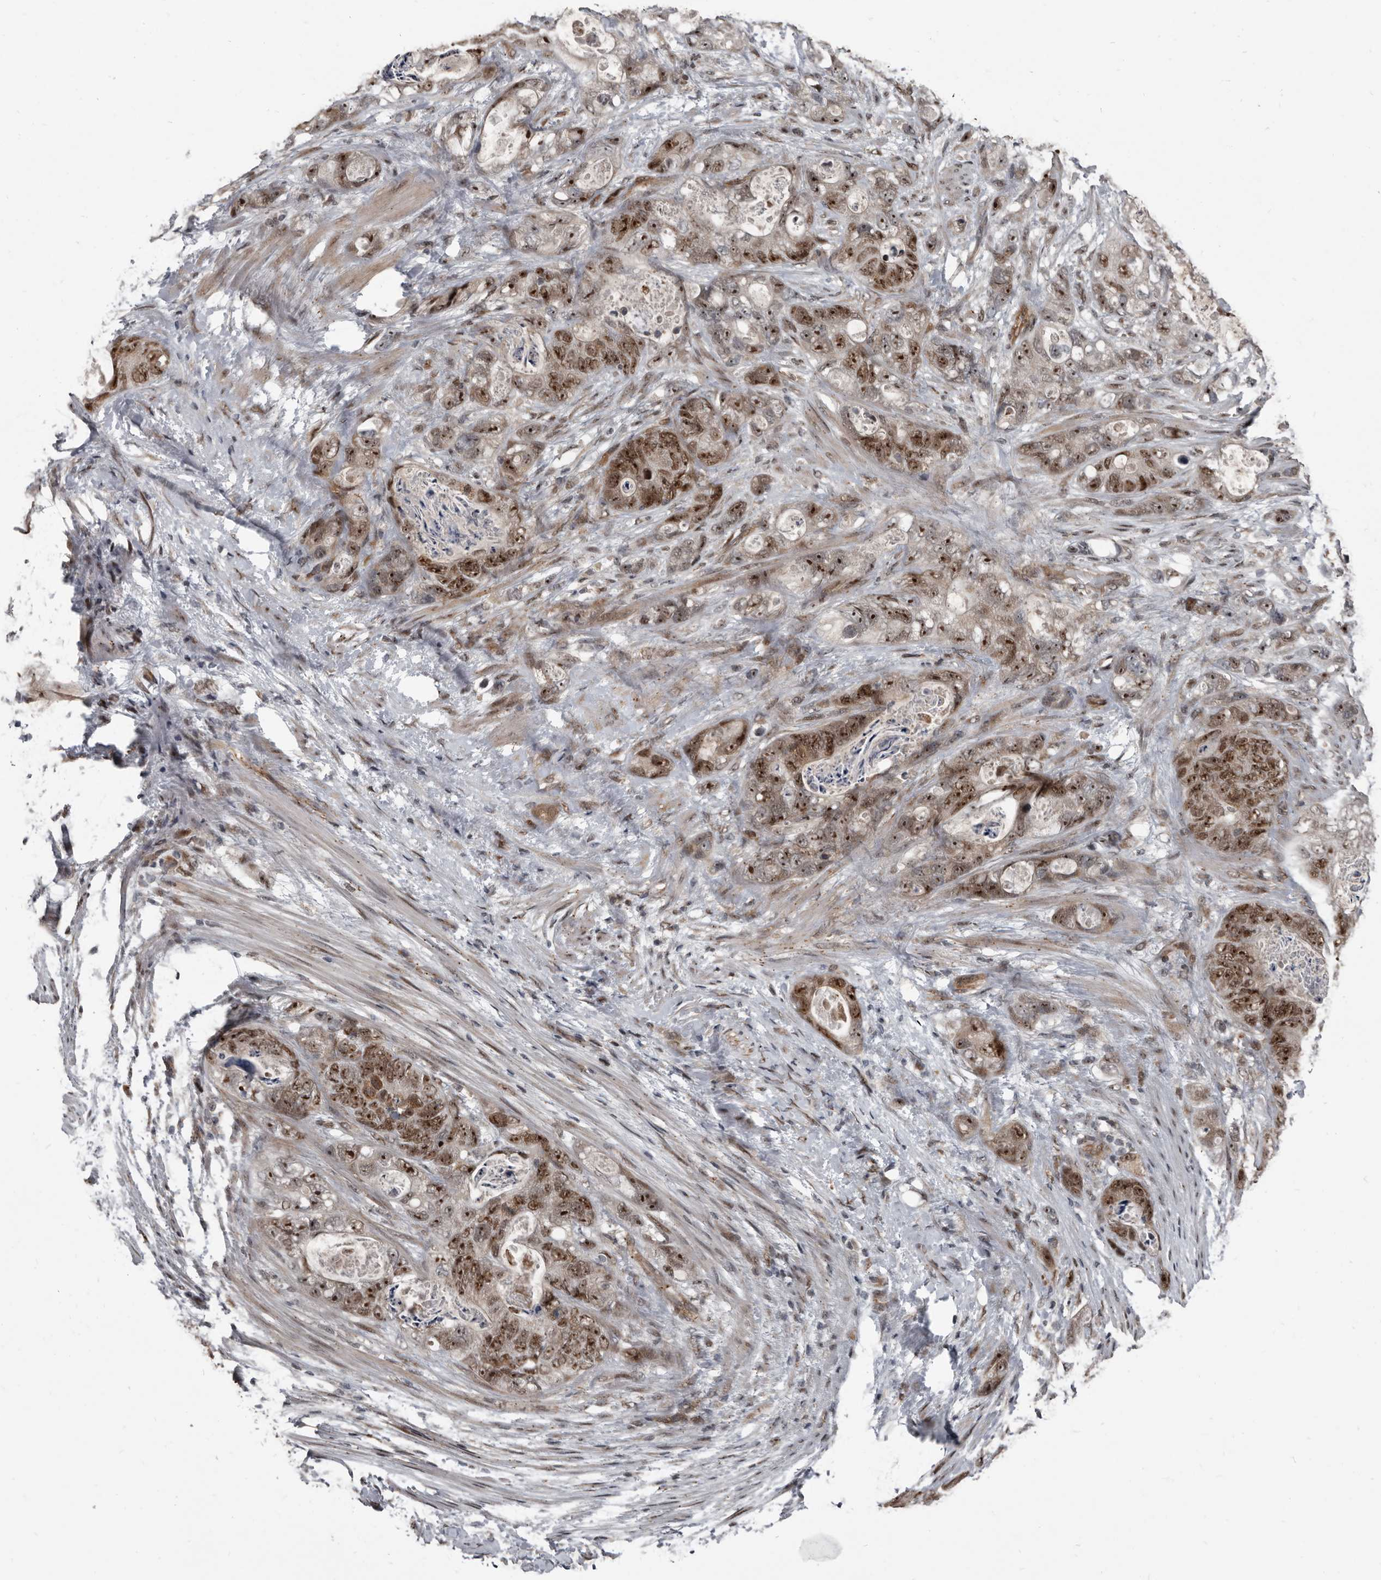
{"staining": {"intensity": "moderate", "quantity": ">75%", "location": "nuclear"}, "tissue": "stomach cancer", "cell_type": "Tumor cells", "image_type": "cancer", "snomed": [{"axis": "morphology", "description": "Normal tissue, NOS"}, {"axis": "morphology", "description": "Adenocarcinoma, NOS"}, {"axis": "topography", "description": "Stomach"}], "caption": "Tumor cells demonstrate medium levels of moderate nuclear positivity in approximately >75% of cells in stomach cancer (adenocarcinoma).", "gene": "CHD1L", "patient": {"sex": "female", "age": 89}}